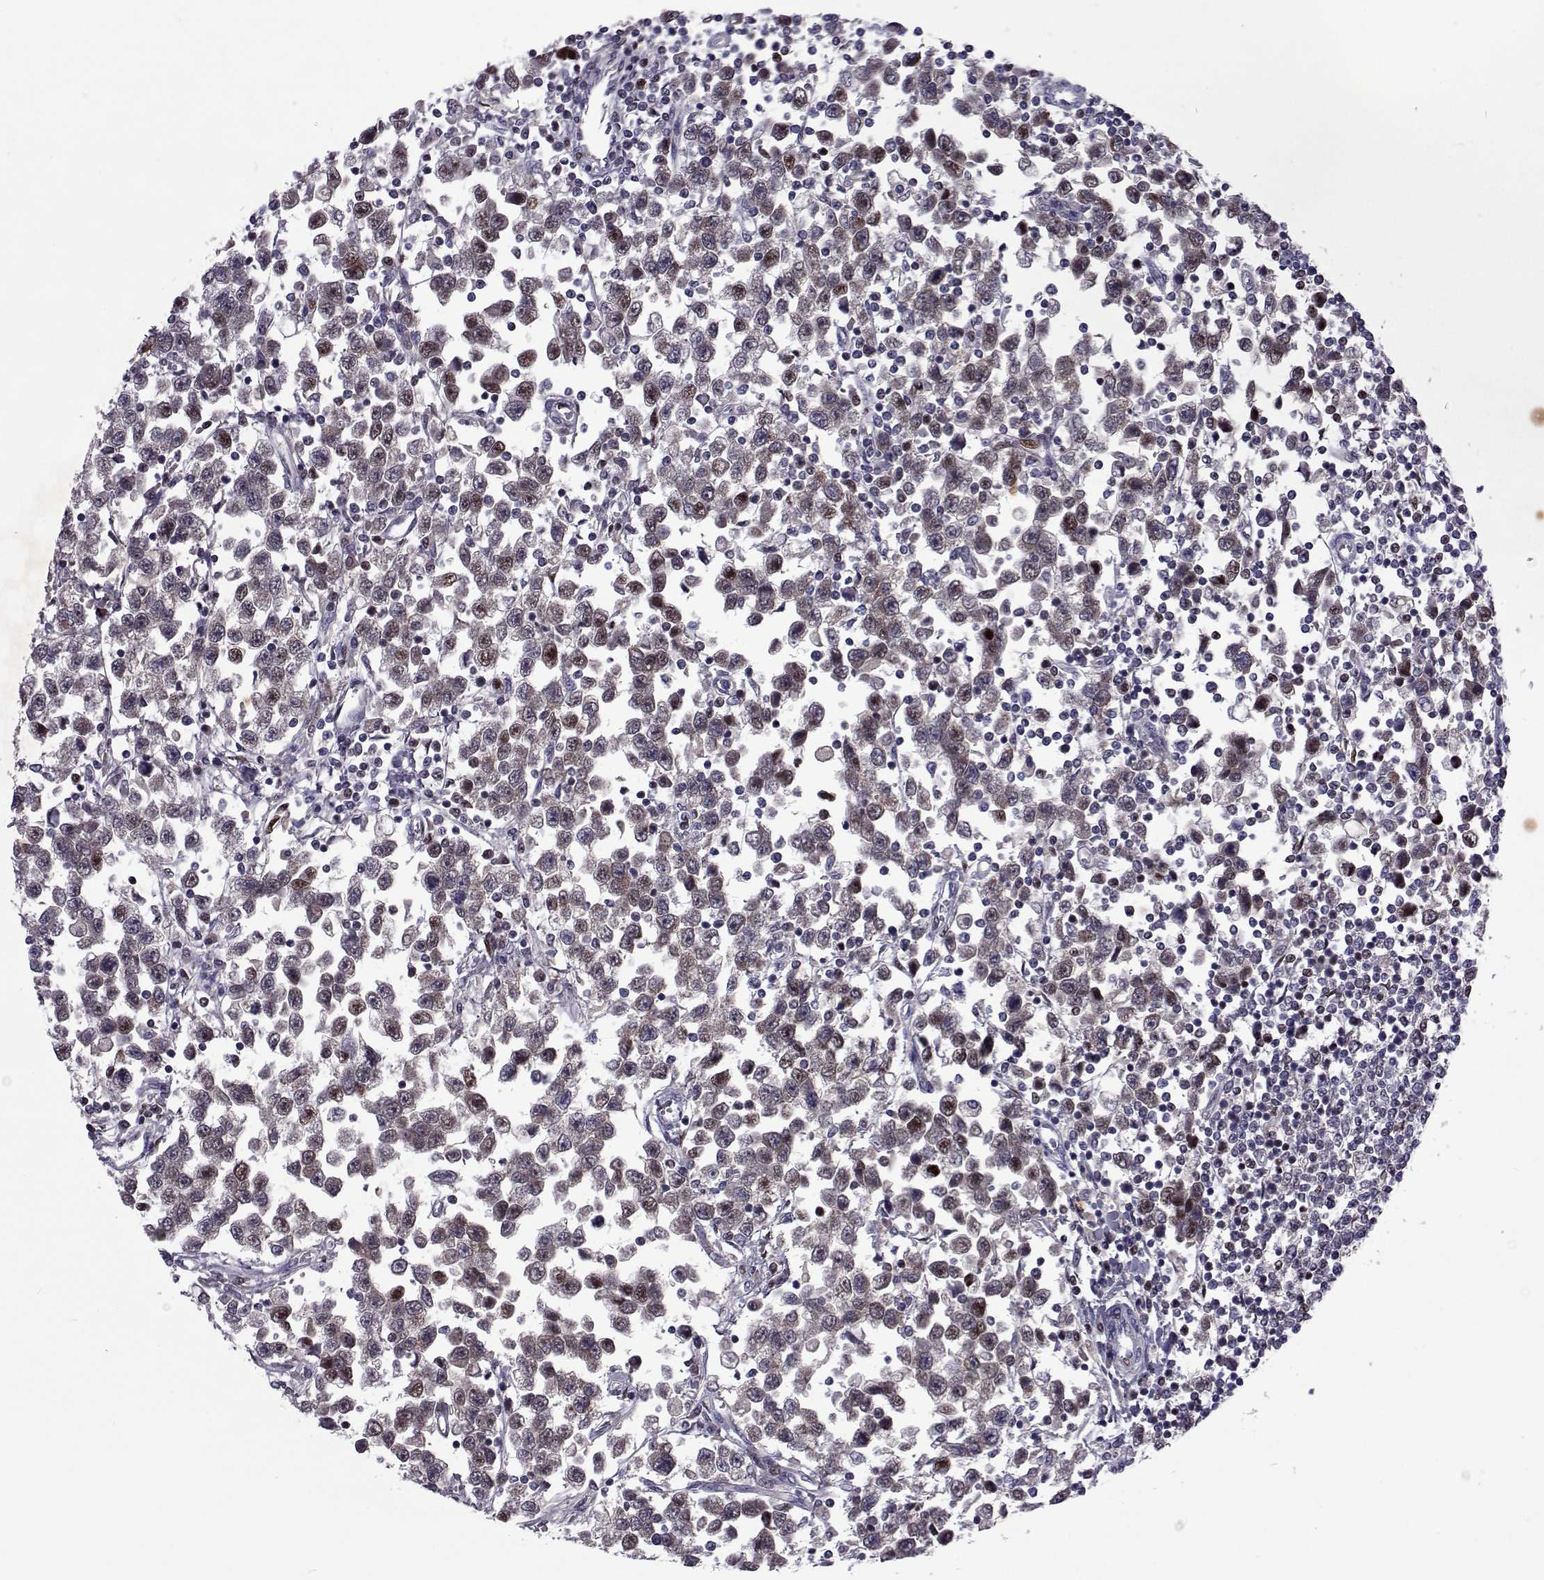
{"staining": {"intensity": "weak", "quantity": "25%-75%", "location": "nuclear"}, "tissue": "testis cancer", "cell_type": "Tumor cells", "image_type": "cancer", "snomed": [{"axis": "morphology", "description": "Seminoma, NOS"}, {"axis": "topography", "description": "Testis"}], "caption": "IHC staining of seminoma (testis), which demonstrates low levels of weak nuclear staining in about 25%-75% of tumor cells indicating weak nuclear protein expression. The staining was performed using DAB (3,3'-diaminobenzidine) (brown) for protein detection and nuclei were counterstained in hematoxylin (blue).", "gene": "TCF15", "patient": {"sex": "male", "age": 34}}